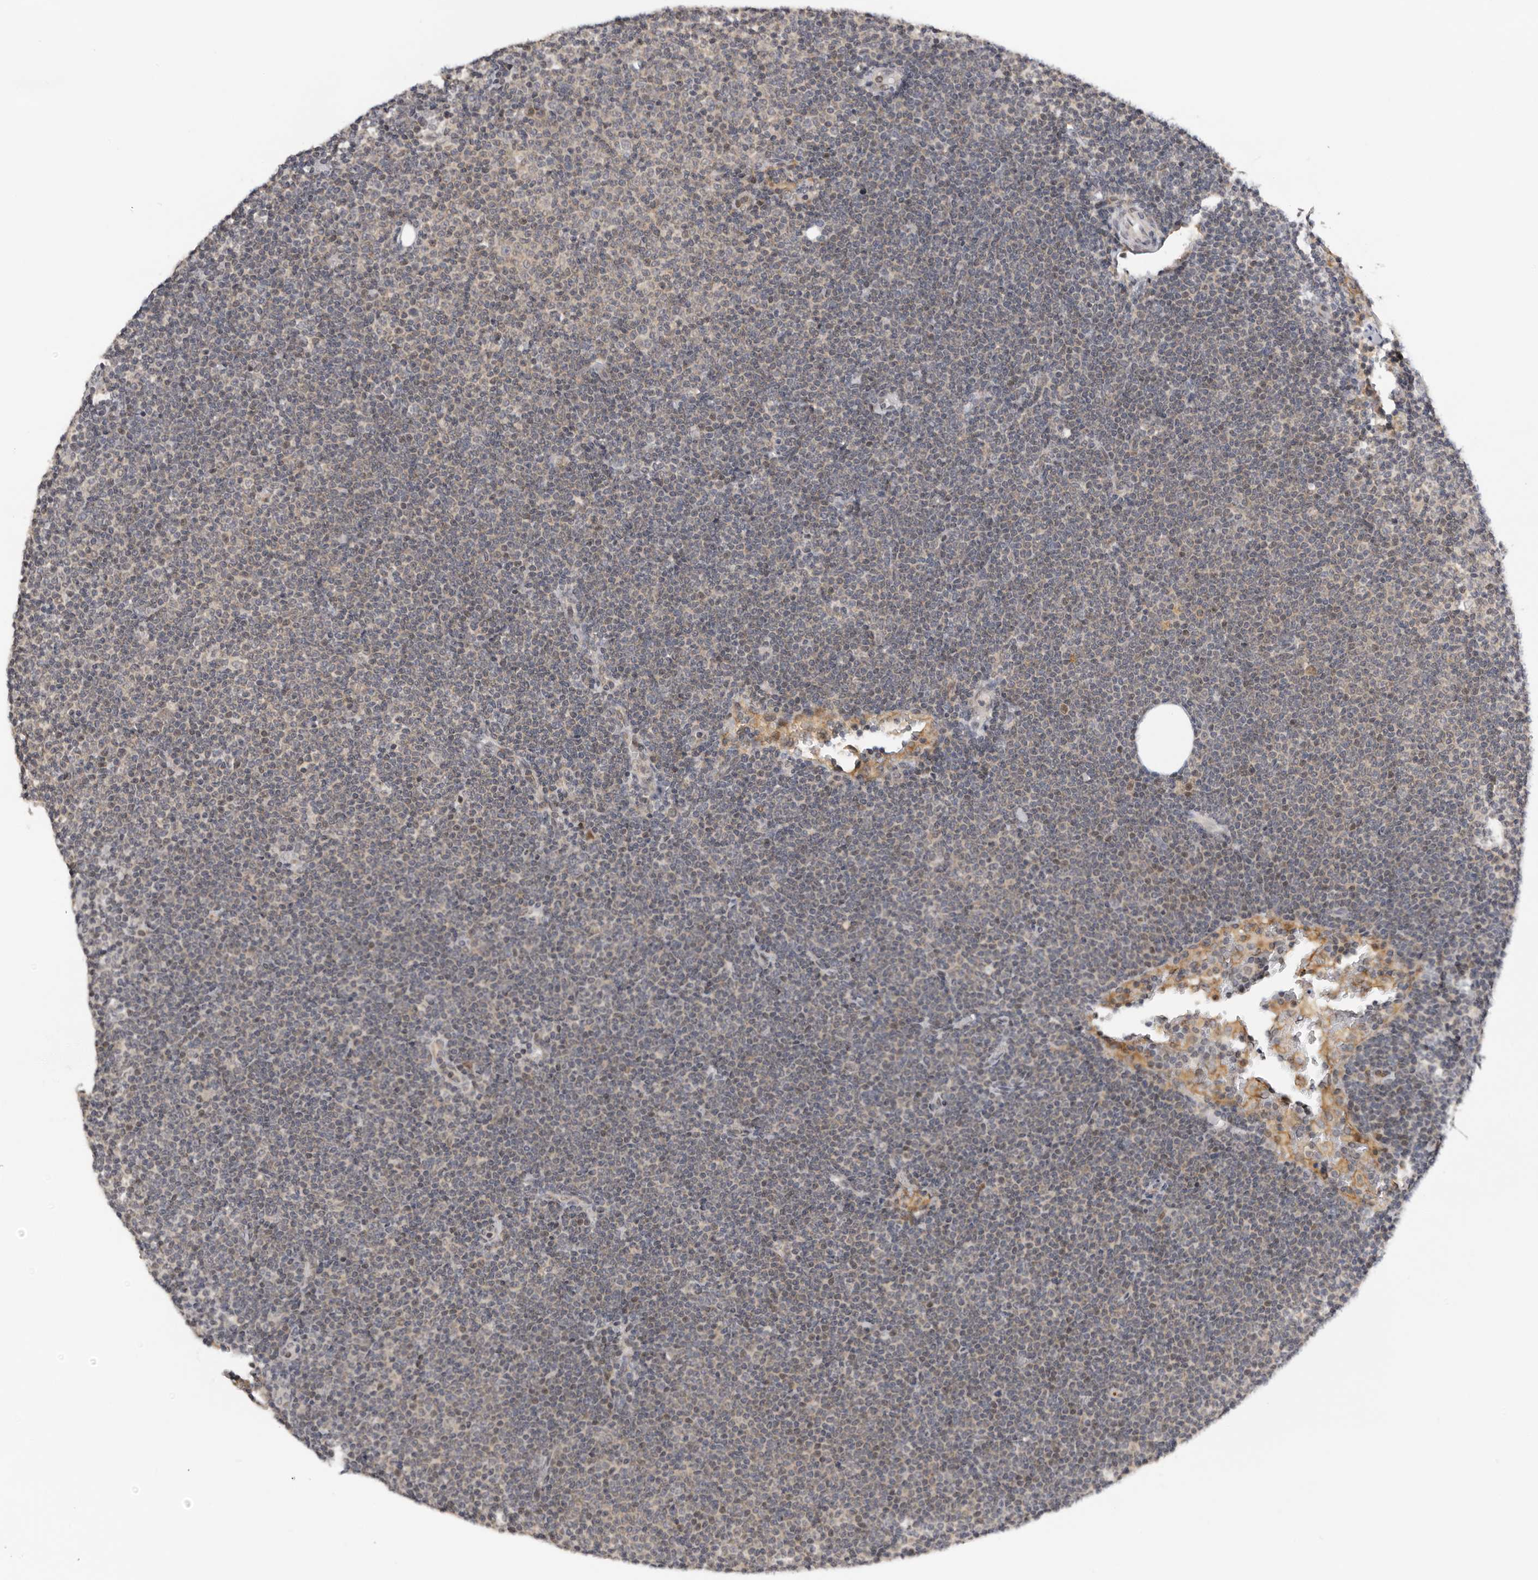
{"staining": {"intensity": "negative", "quantity": "none", "location": "none"}, "tissue": "lymphoma", "cell_type": "Tumor cells", "image_type": "cancer", "snomed": [{"axis": "morphology", "description": "Malignant lymphoma, non-Hodgkin's type, Low grade"}, {"axis": "topography", "description": "Lymph node"}], "caption": "The micrograph exhibits no staining of tumor cells in lymphoma.", "gene": "KIF2B", "patient": {"sex": "female", "age": 53}}